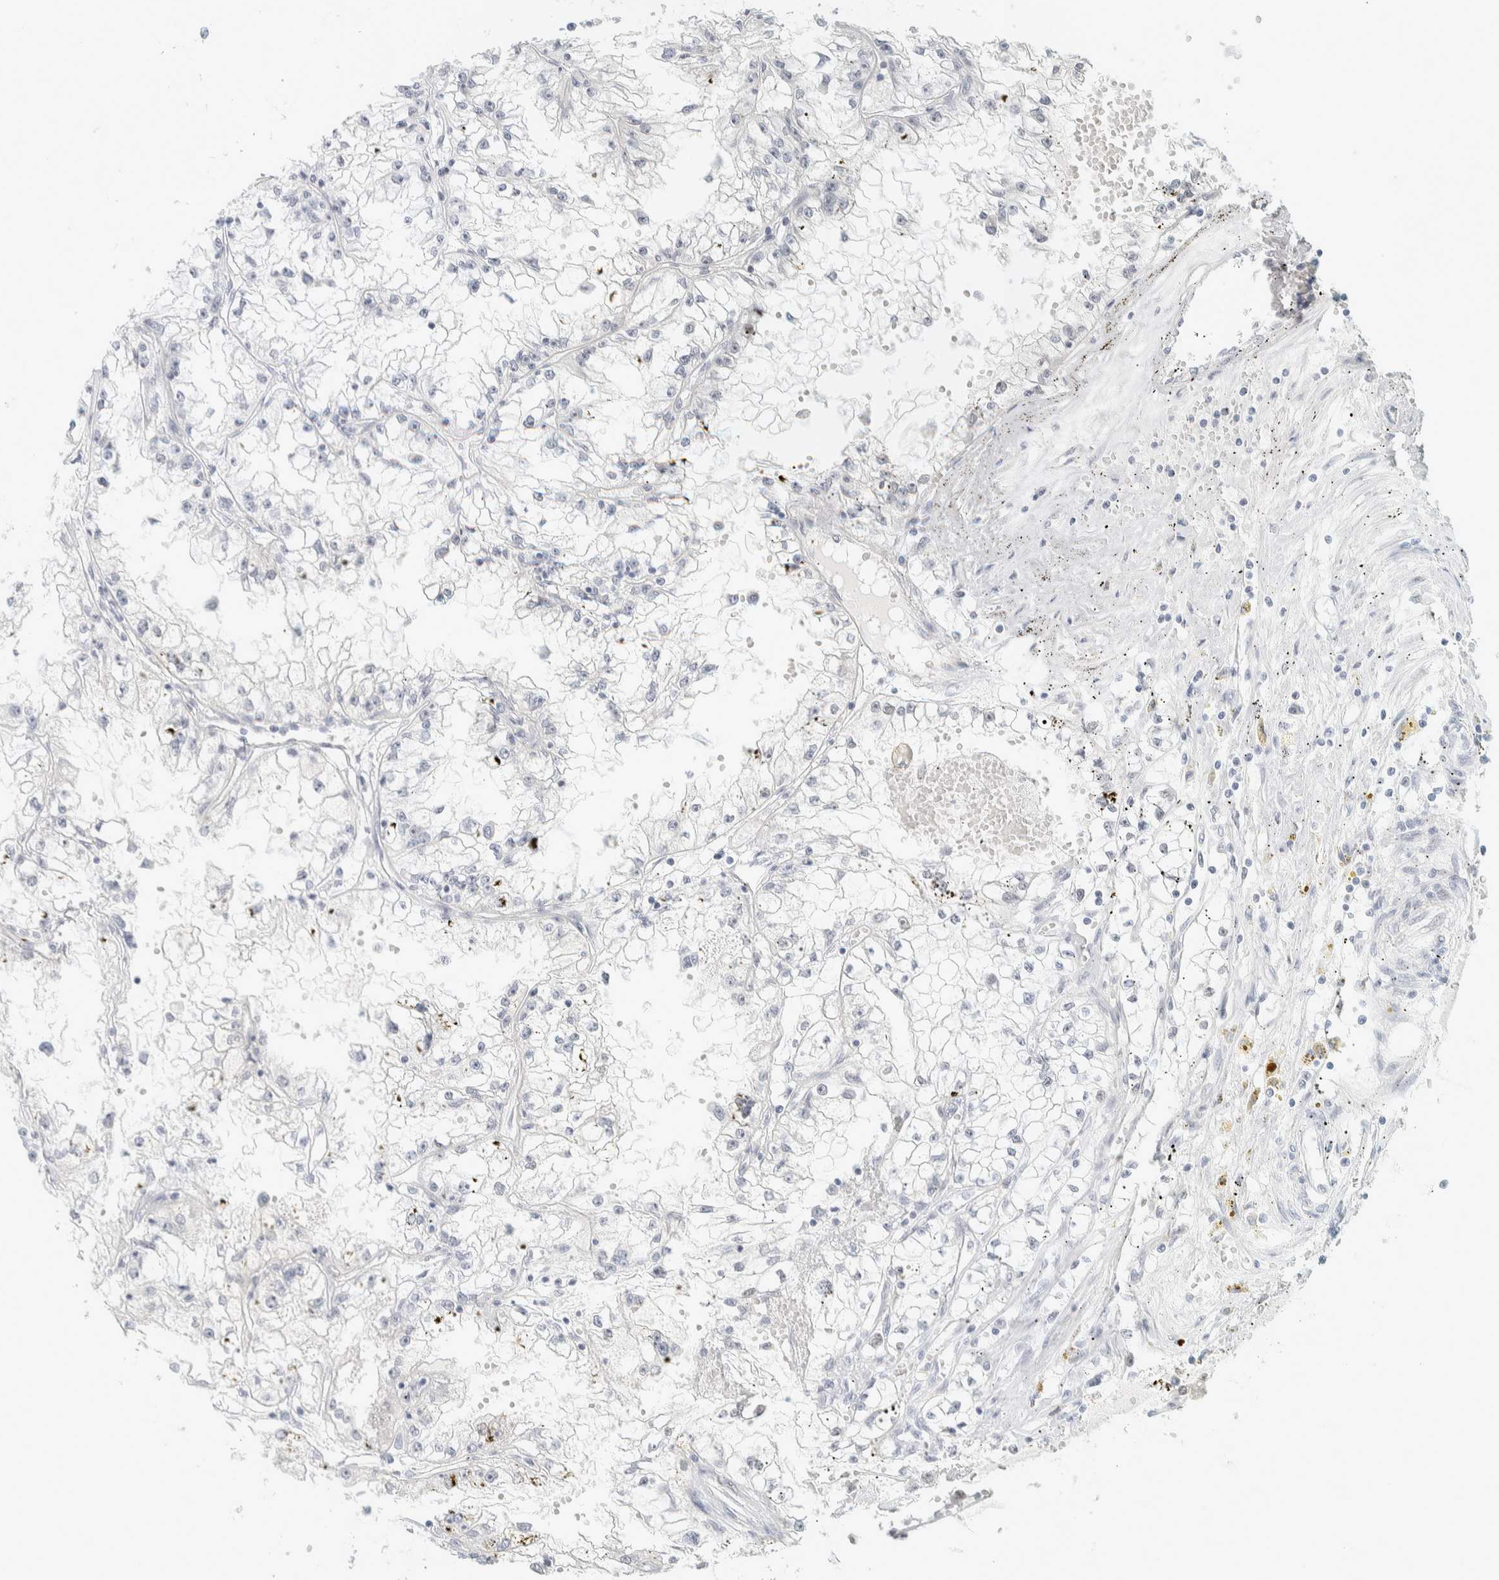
{"staining": {"intensity": "negative", "quantity": "none", "location": "none"}, "tissue": "renal cancer", "cell_type": "Tumor cells", "image_type": "cancer", "snomed": [{"axis": "morphology", "description": "Adenocarcinoma, NOS"}, {"axis": "topography", "description": "Kidney"}], "caption": "Immunohistochemistry (IHC) of human renal cancer (adenocarcinoma) reveals no expression in tumor cells. (Stains: DAB (3,3'-diaminobenzidine) immunohistochemistry (IHC) with hematoxylin counter stain, Microscopy: brightfield microscopy at high magnification).", "gene": "CDH17", "patient": {"sex": "male", "age": 56}}